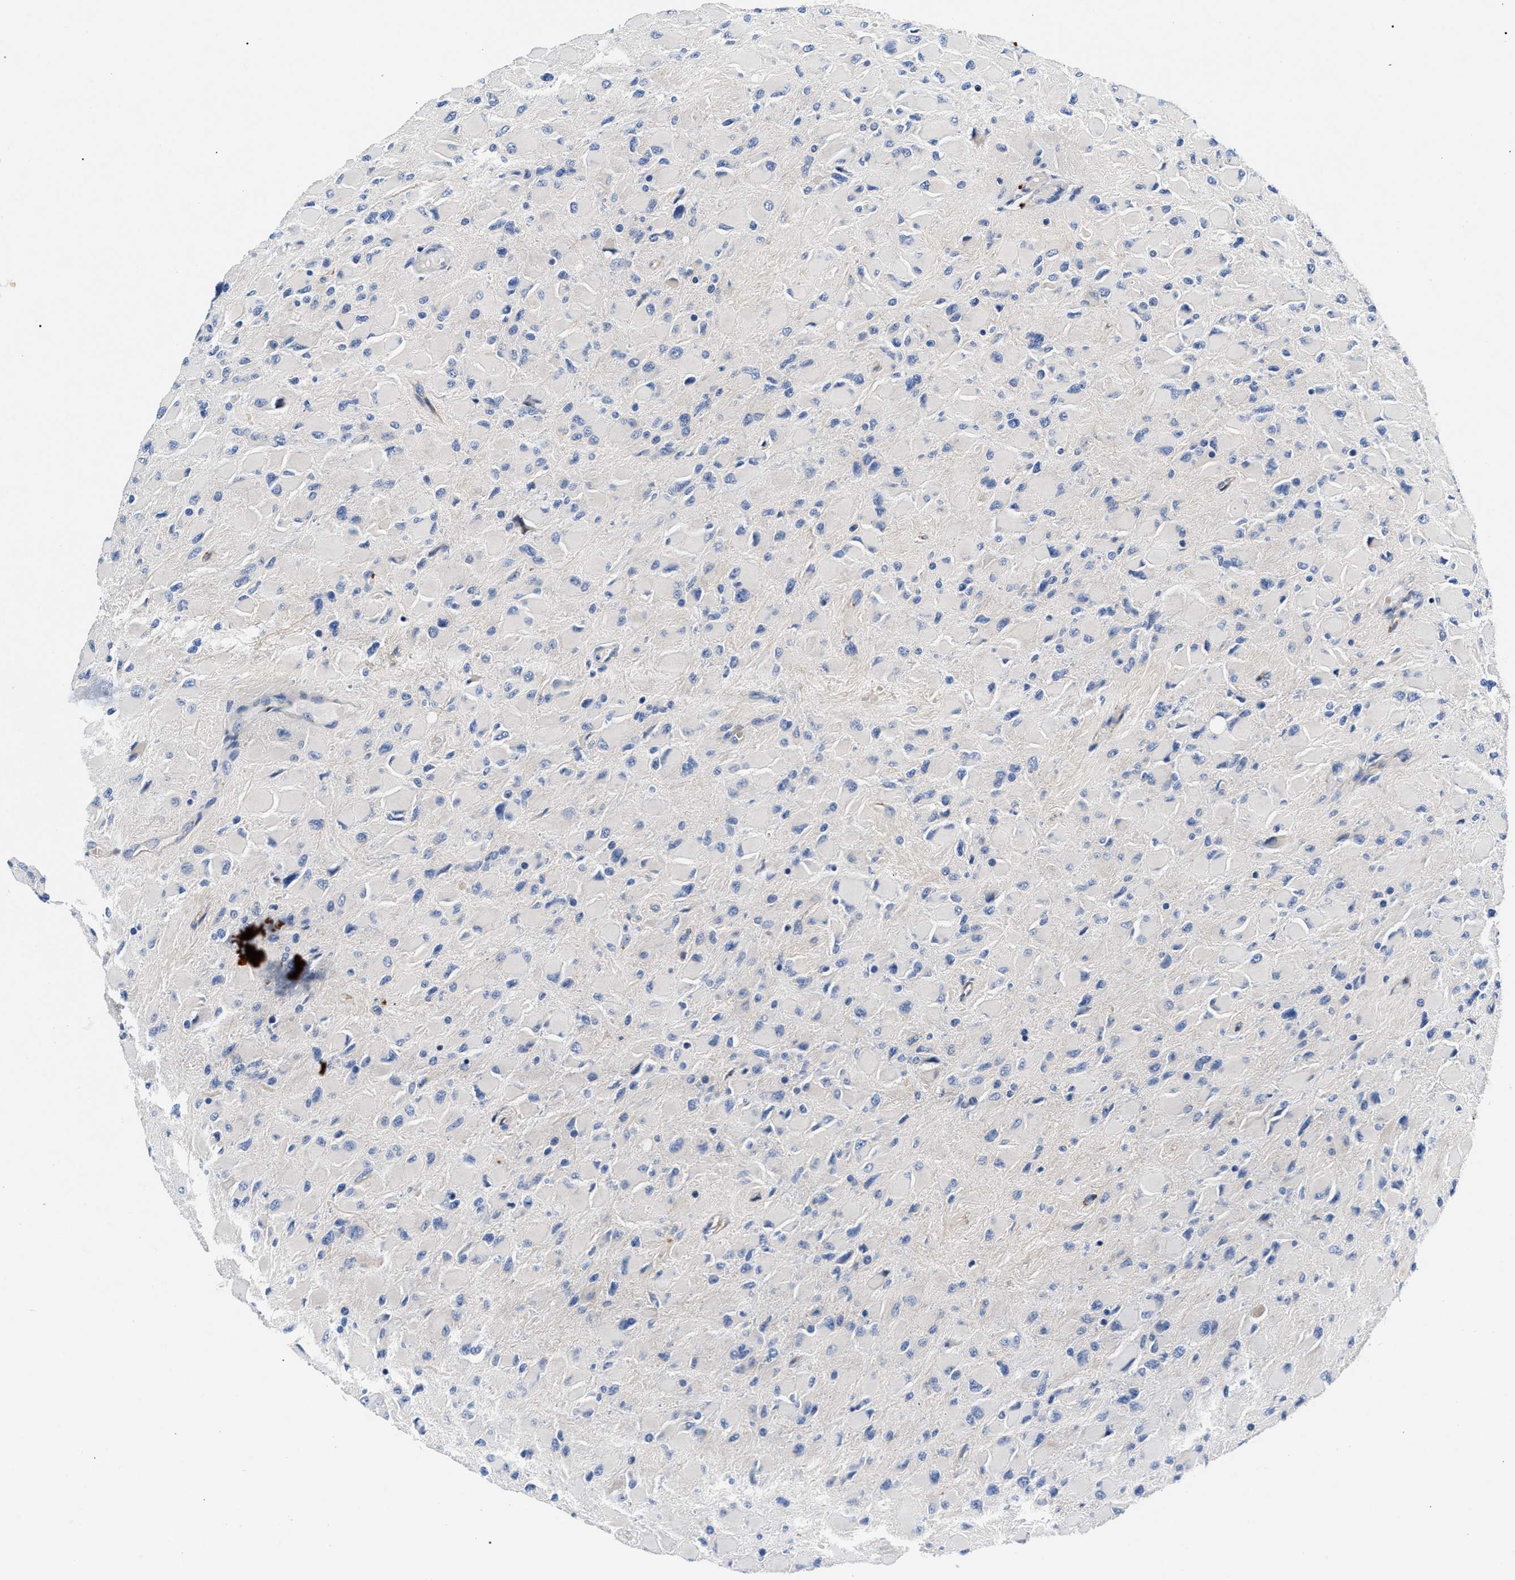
{"staining": {"intensity": "negative", "quantity": "none", "location": "none"}, "tissue": "glioma", "cell_type": "Tumor cells", "image_type": "cancer", "snomed": [{"axis": "morphology", "description": "Glioma, malignant, High grade"}, {"axis": "topography", "description": "Cerebral cortex"}], "caption": "Malignant high-grade glioma was stained to show a protein in brown. There is no significant positivity in tumor cells.", "gene": "P2RY4", "patient": {"sex": "female", "age": 36}}